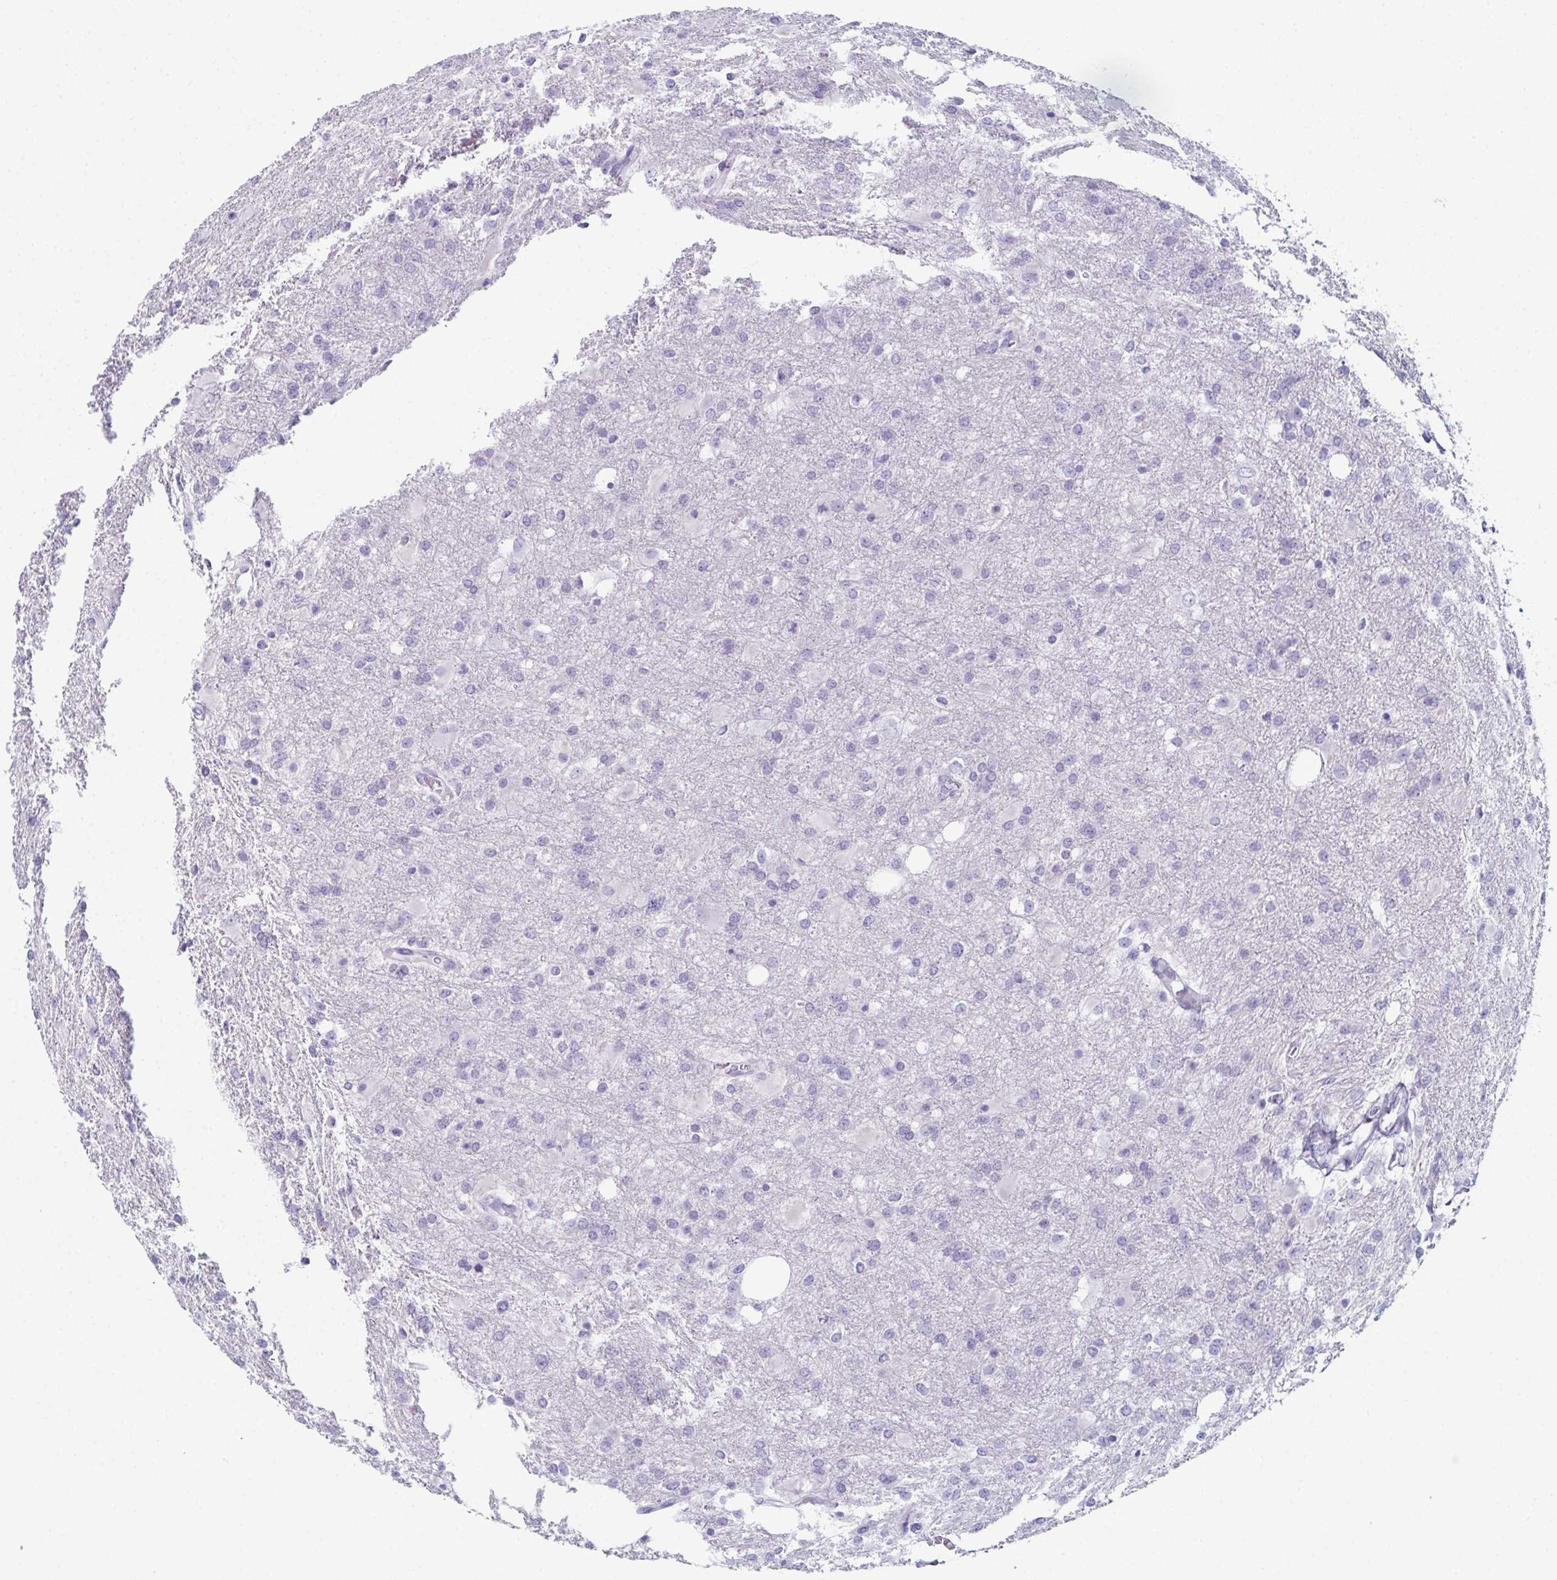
{"staining": {"intensity": "negative", "quantity": "none", "location": "none"}, "tissue": "glioma", "cell_type": "Tumor cells", "image_type": "cancer", "snomed": [{"axis": "morphology", "description": "Glioma, malignant, High grade"}, {"axis": "topography", "description": "Brain"}], "caption": "Histopathology image shows no protein expression in tumor cells of glioma tissue.", "gene": "ENKUR", "patient": {"sex": "male", "age": 68}}